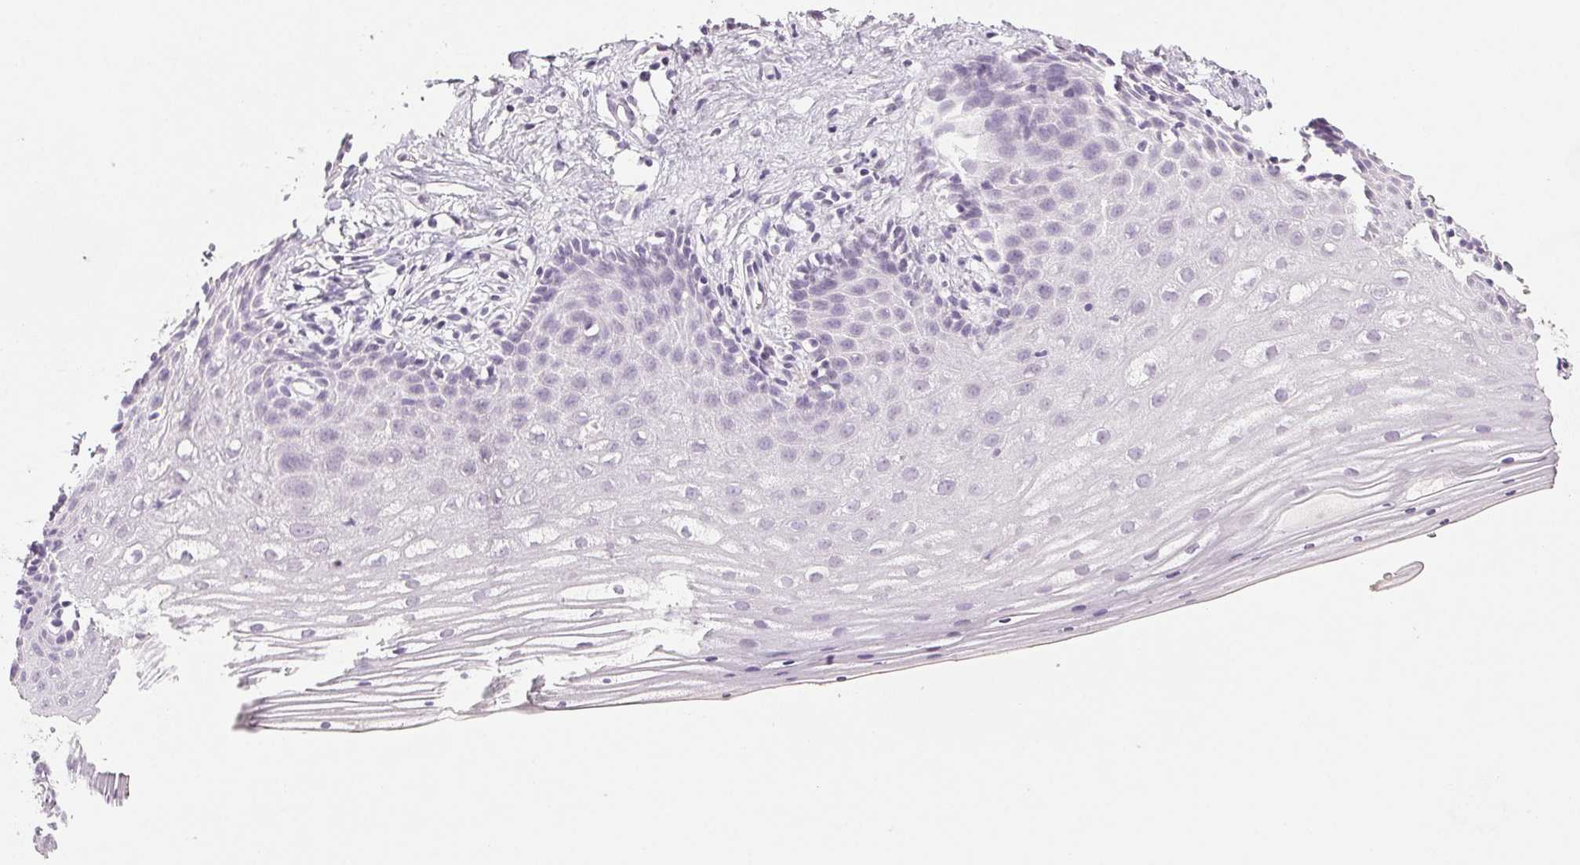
{"staining": {"intensity": "negative", "quantity": "none", "location": "none"}, "tissue": "vagina", "cell_type": "Squamous epithelial cells", "image_type": "normal", "snomed": [{"axis": "morphology", "description": "Normal tissue, NOS"}, {"axis": "topography", "description": "Vagina"}], "caption": "DAB immunohistochemical staining of benign human vagina shows no significant positivity in squamous epithelial cells.", "gene": "LTF", "patient": {"sex": "female", "age": 42}}